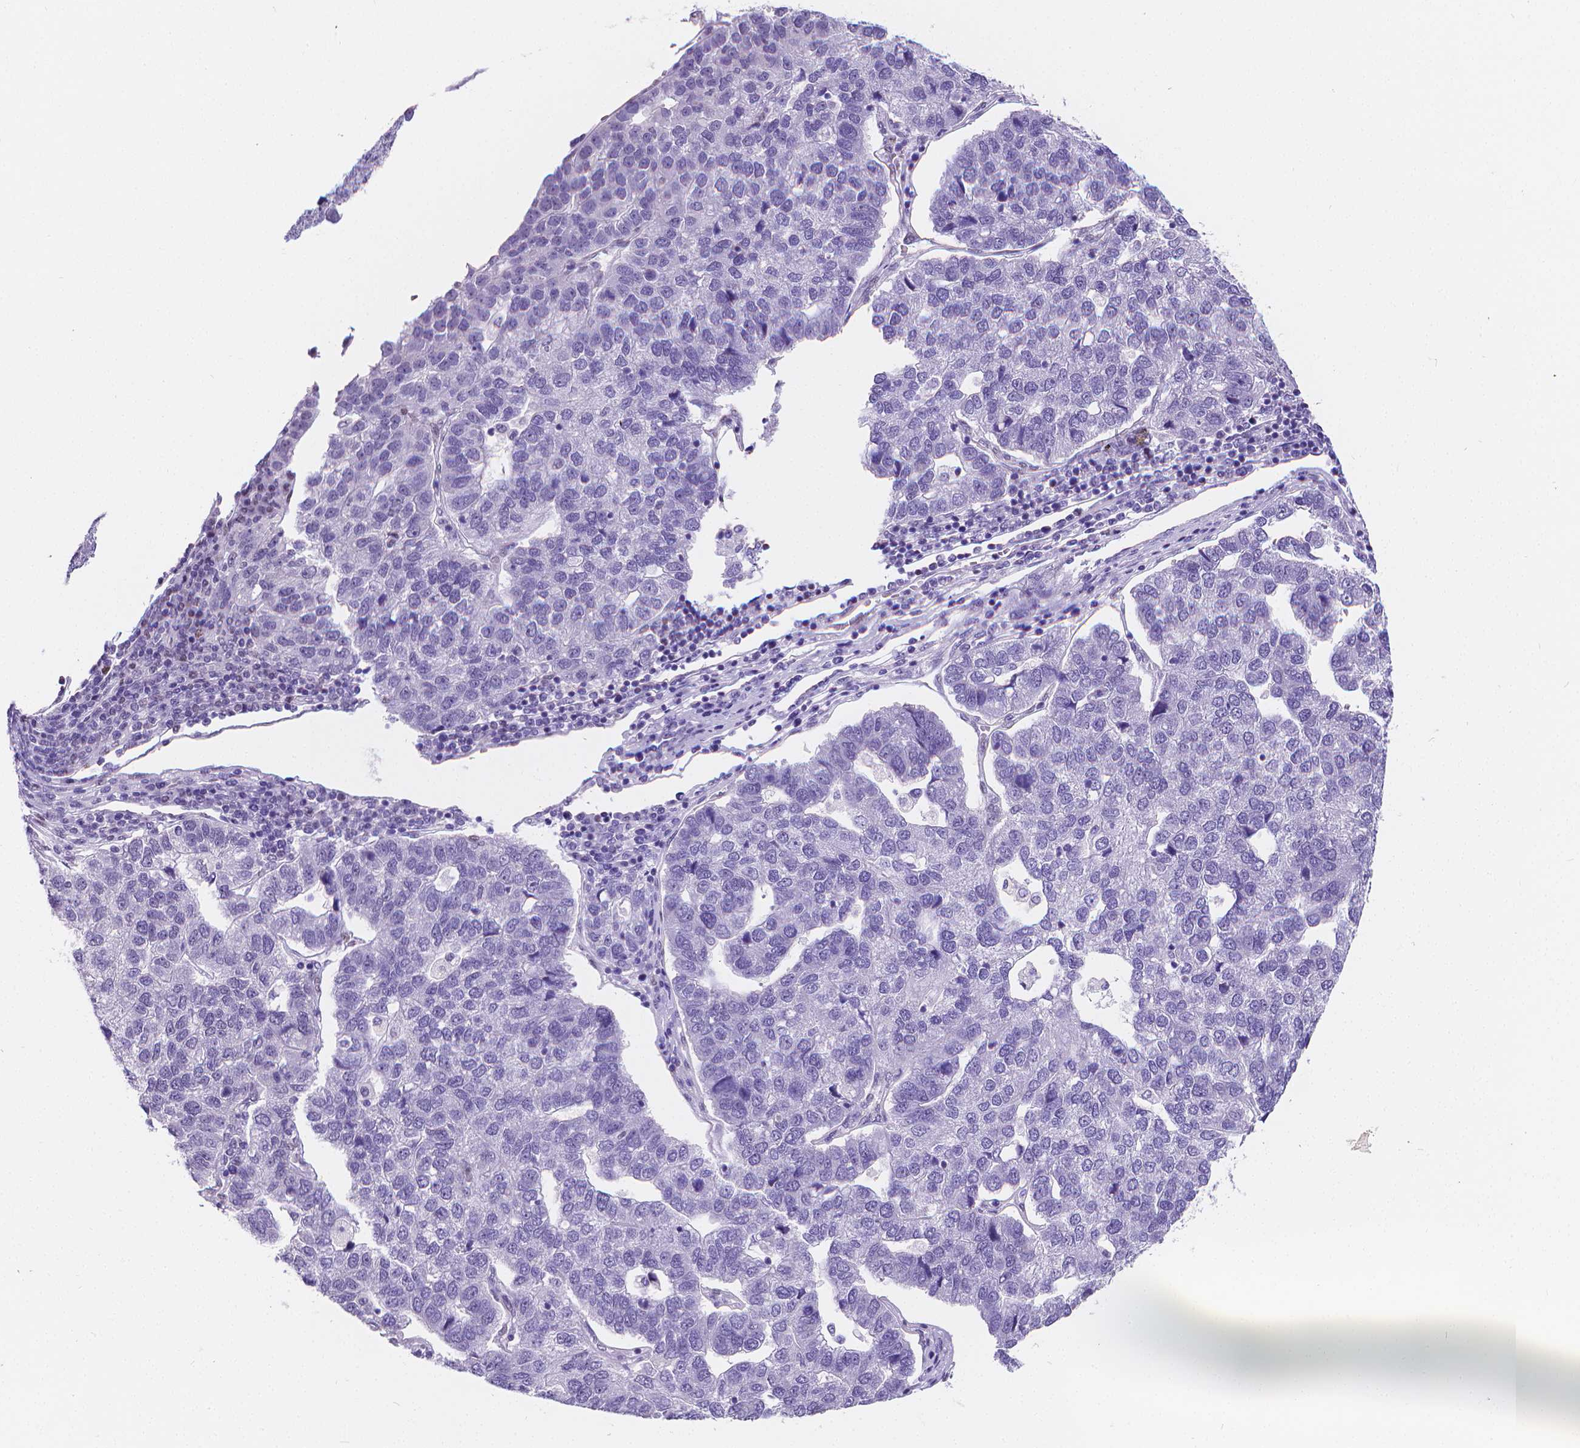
{"staining": {"intensity": "negative", "quantity": "none", "location": "none"}, "tissue": "pancreatic cancer", "cell_type": "Tumor cells", "image_type": "cancer", "snomed": [{"axis": "morphology", "description": "Adenocarcinoma, NOS"}, {"axis": "topography", "description": "Pancreas"}], "caption": "Tumor cells are negative for protein expression in human adenocarcinoma (pancreatic). (Brightfield microscopy of DAB (3,3'-diaminobenzidine) immunohistochemistry (IHC) at high magnification).", "gene": "MEF2C", "patient": {"sex": "female", "age": 61}}